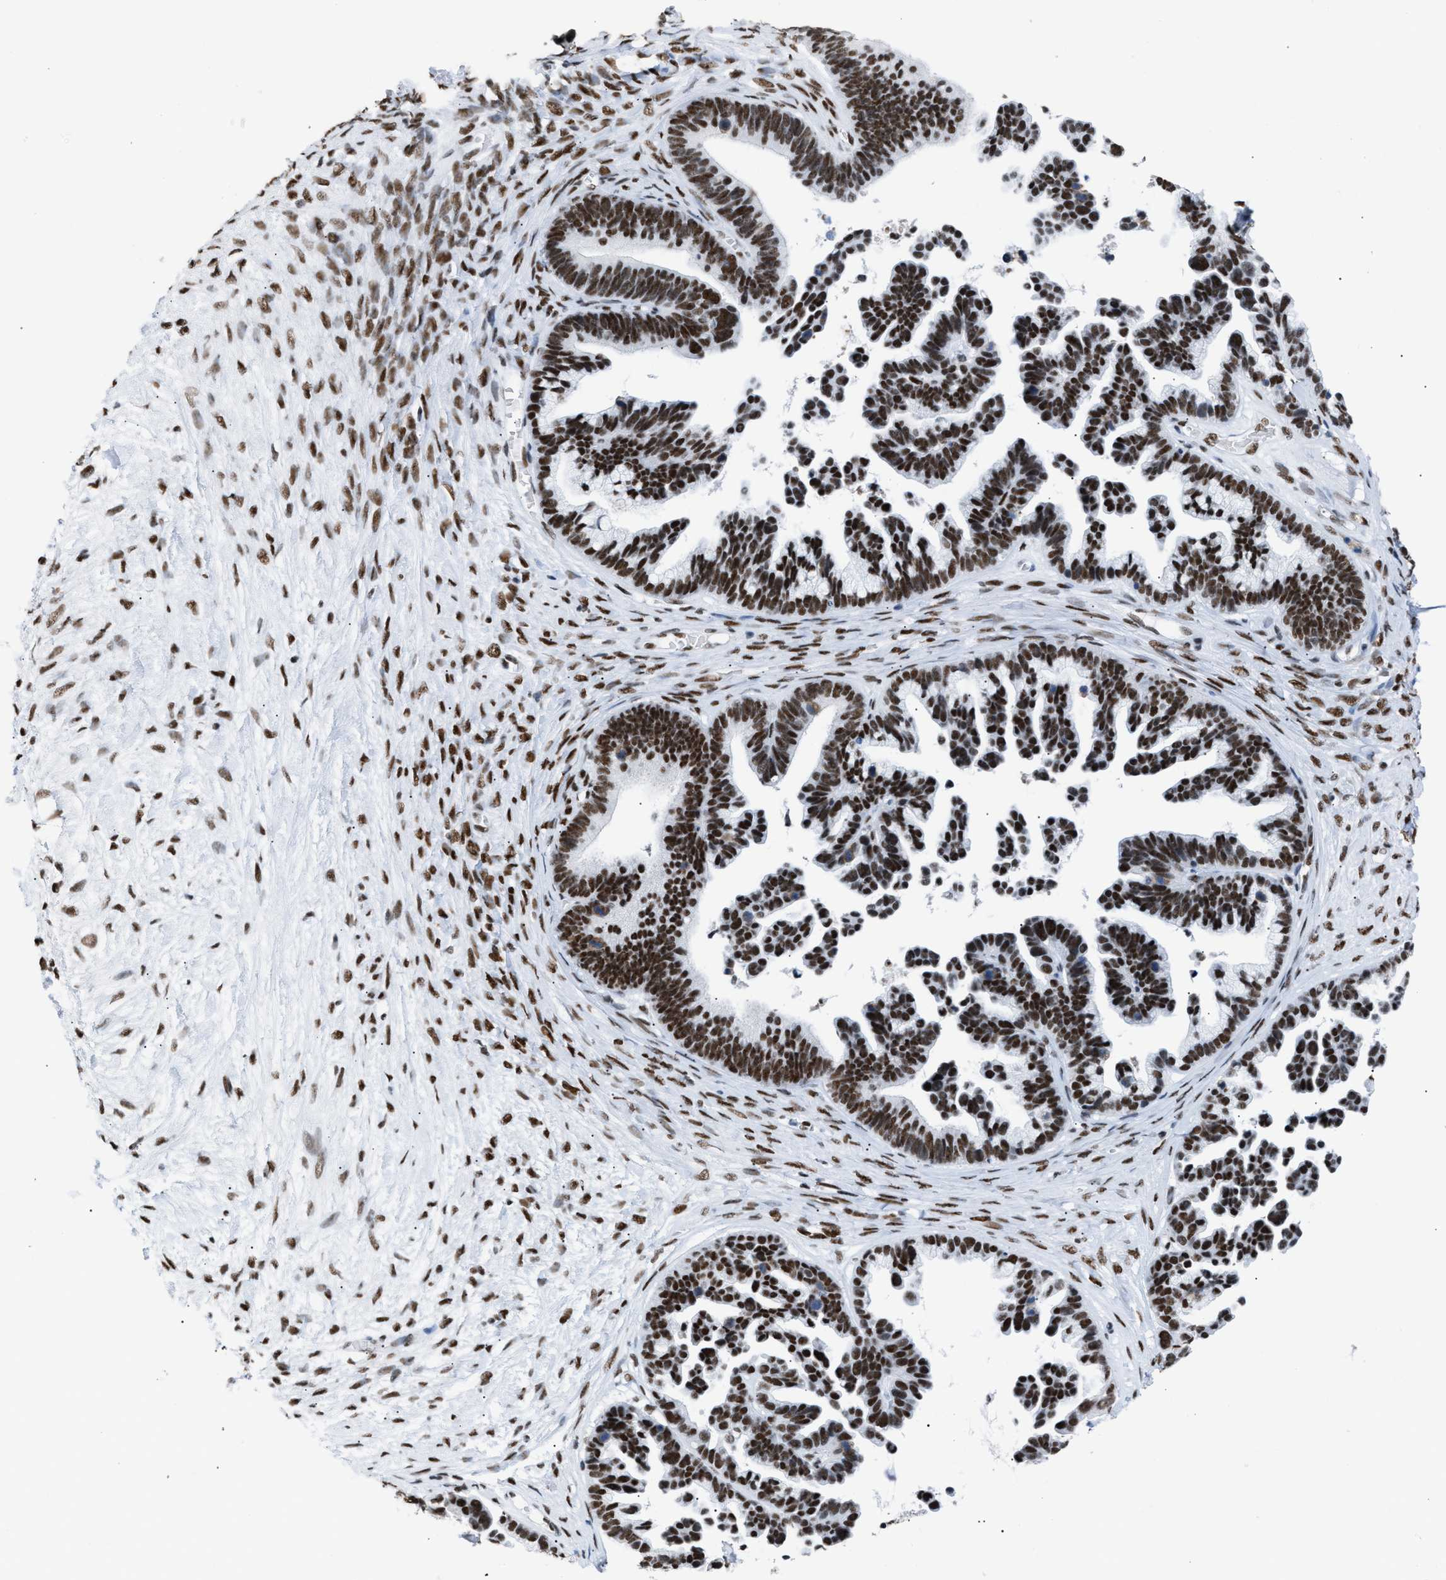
{"staining": {"intensity": "strong", "quantity": ">75%", "location": "nuclear"}, "tissue": "ovarian cancer", "cell_type": "Tumor cells", "image_type": "cancer", "snomed": [{"axis": "morphology", "description": "Cystadenocarcinoma, serous, NOS"}, {"axis": "topography", "description": "Ovary"}], "caption": "This micrograph shows serous cystadenocarcinoma (ovarian) stained with IHC to label a protein in brown. The nuclear of tumor cells show strong positivity for the protein. Nuclei are counter-stained blue.", "gene": "CCAR2", "patient": {"sex": "female", "age": 56}}